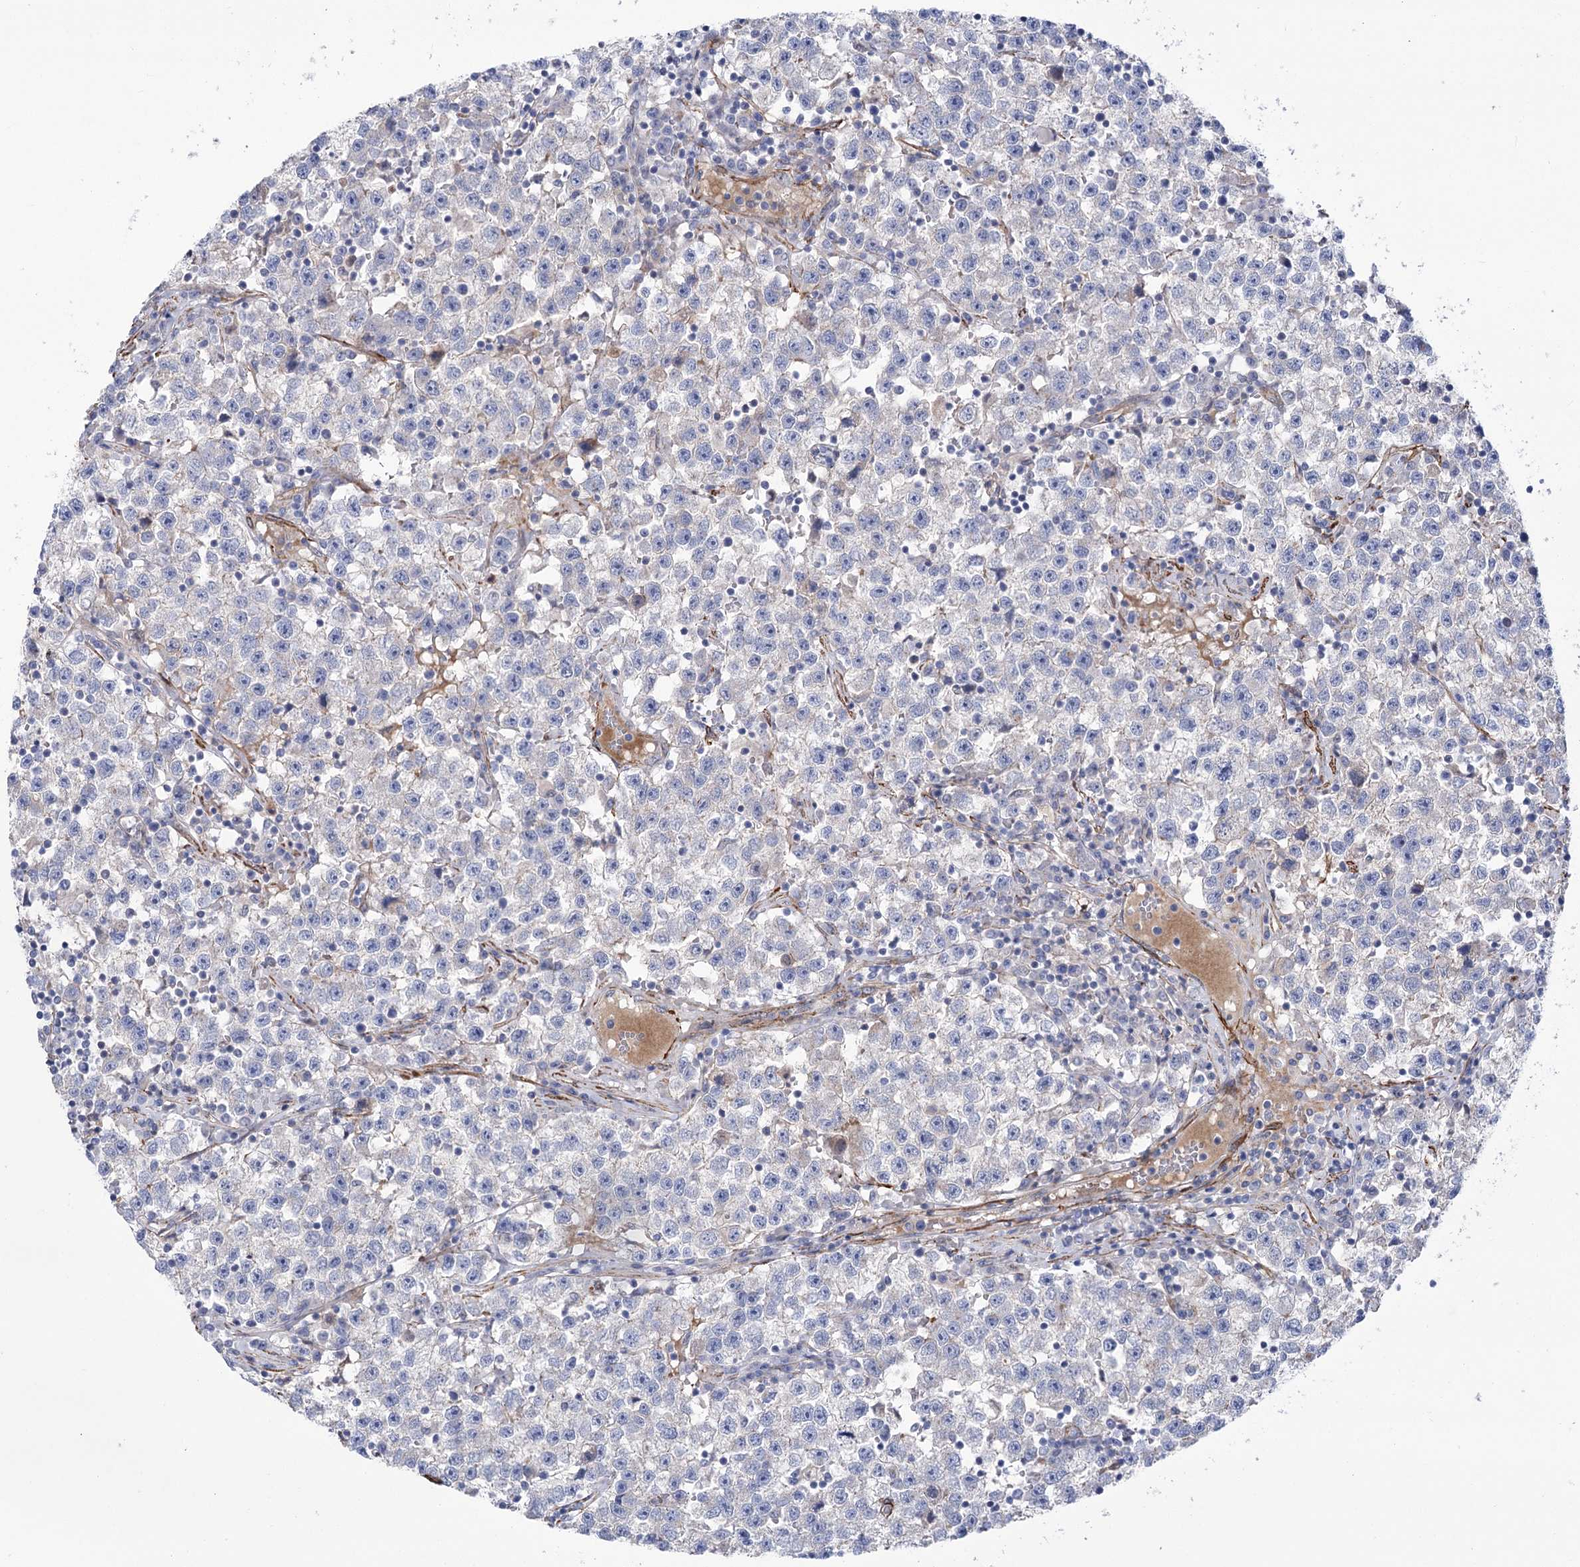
{"staining": {"intensity": "negative", "quantity": "none", "location": "none"}, "tissue": "testis cancer", "cell_type": "Tumor cells", "image_type": "cancer", "snomed": [{"axis": "morphology", "description": "Seminoma, NOS"}, {"axis": "topography", "description": "Testis"}], "caption": "A histopathology image of human seminoma (testis) is negative for staining in tumor cells.", "gene": "WASHC3", "patient": {"sex": "male", "age": 22}}